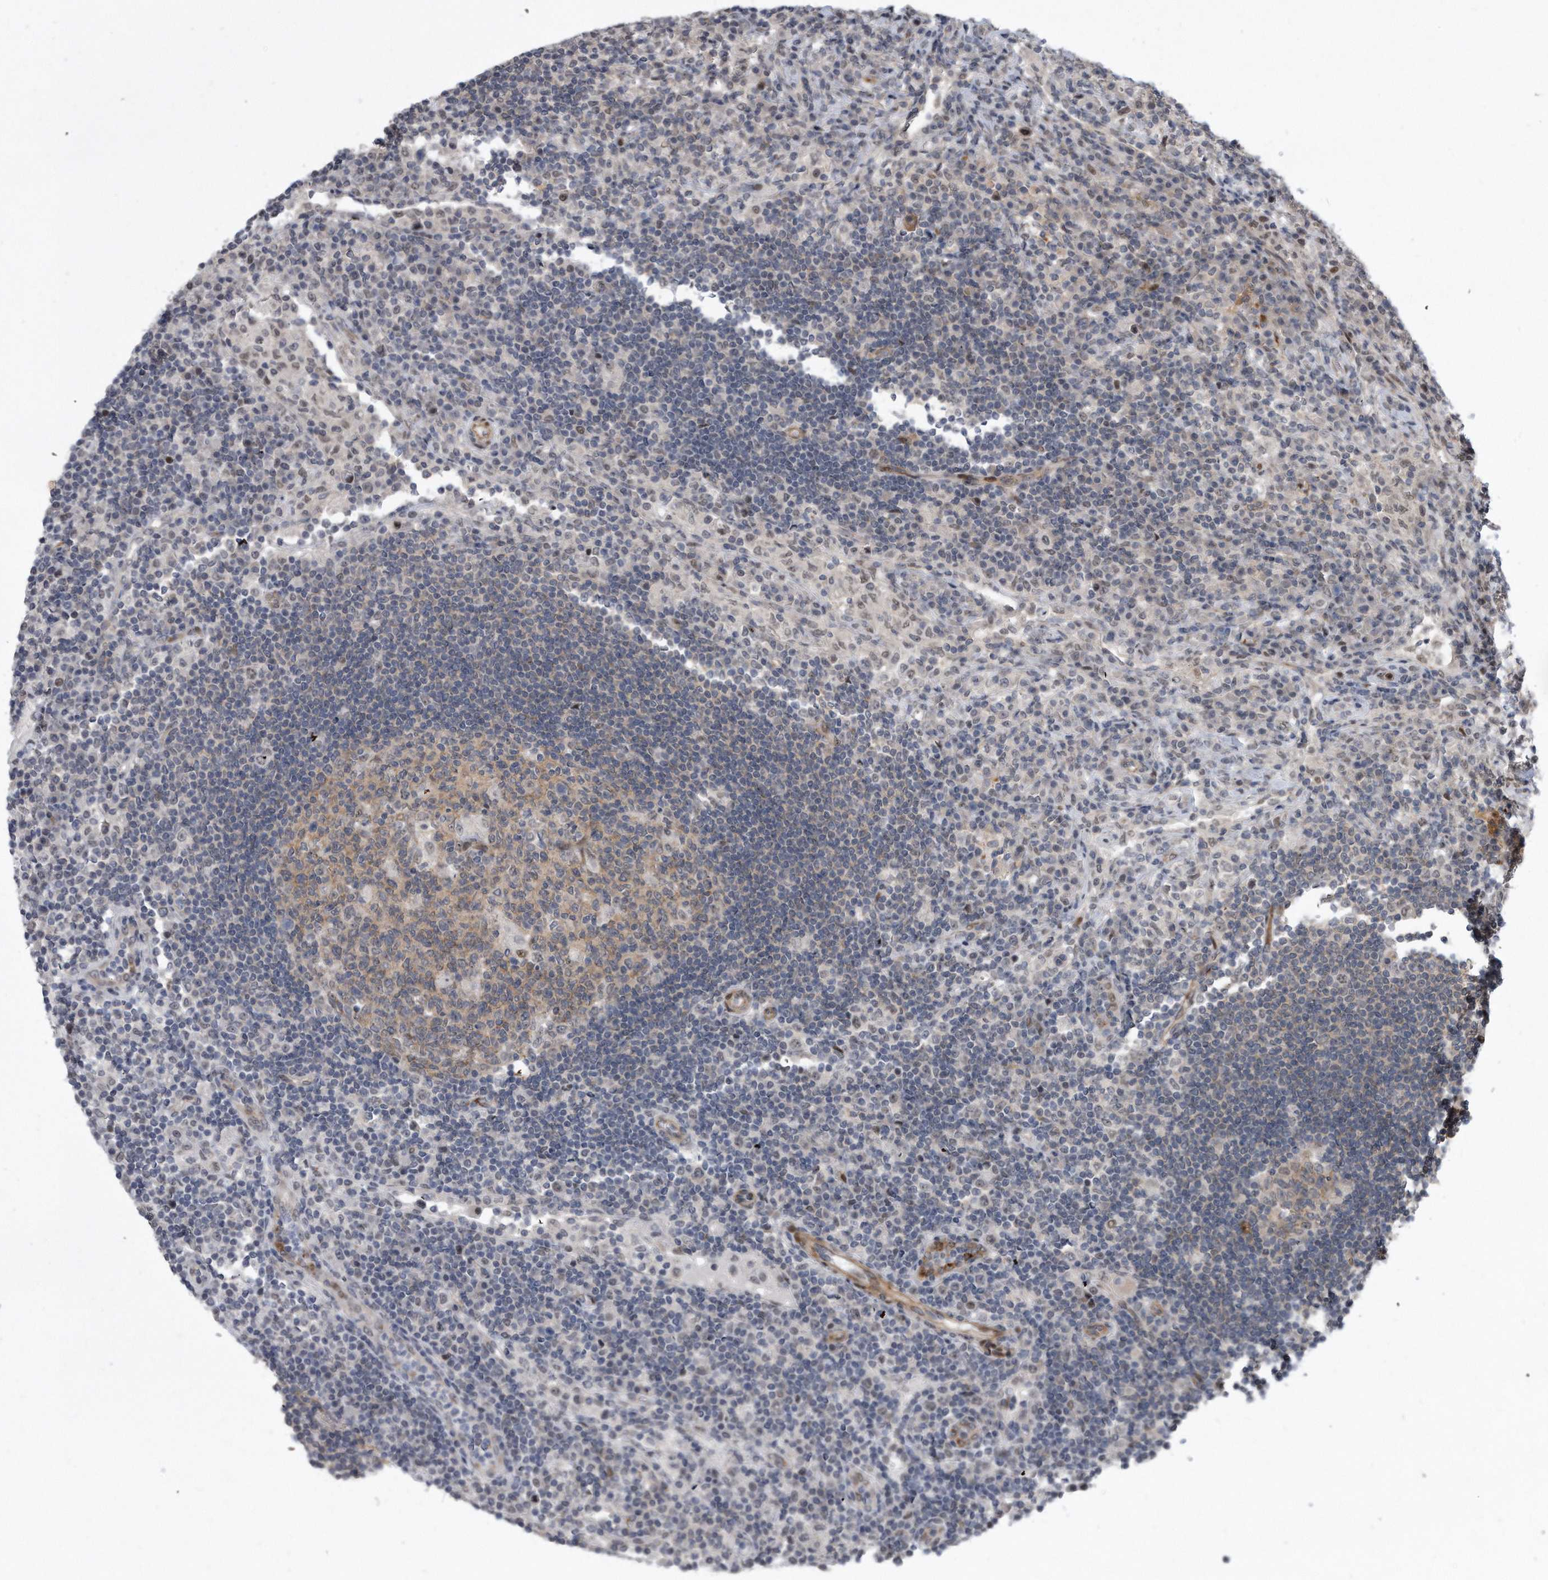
{"staining": {"intensity": "weak", "quantity": "25%-75%", "location": "cytoplasmic/membranous"}, "tissue": "lymph node", "cell_type": "Germinal center cells", "image_type": "normal", "snomed": [{"axis": "morphology", "description": "Normal tissue, NOS"}, {"axis": "topography", "description": "Lymph node"}], "caption": "Immunohistochemical staining of benign lymph node demonstrates weak cytoplasmic/membranous protein positivity in about 25%-75% of germinal center cells. (DAB = brown stain, brightfield microscopy at high magnification).", "gene": "PGBD2", "patient": {"sex": "female", "age": 53}}